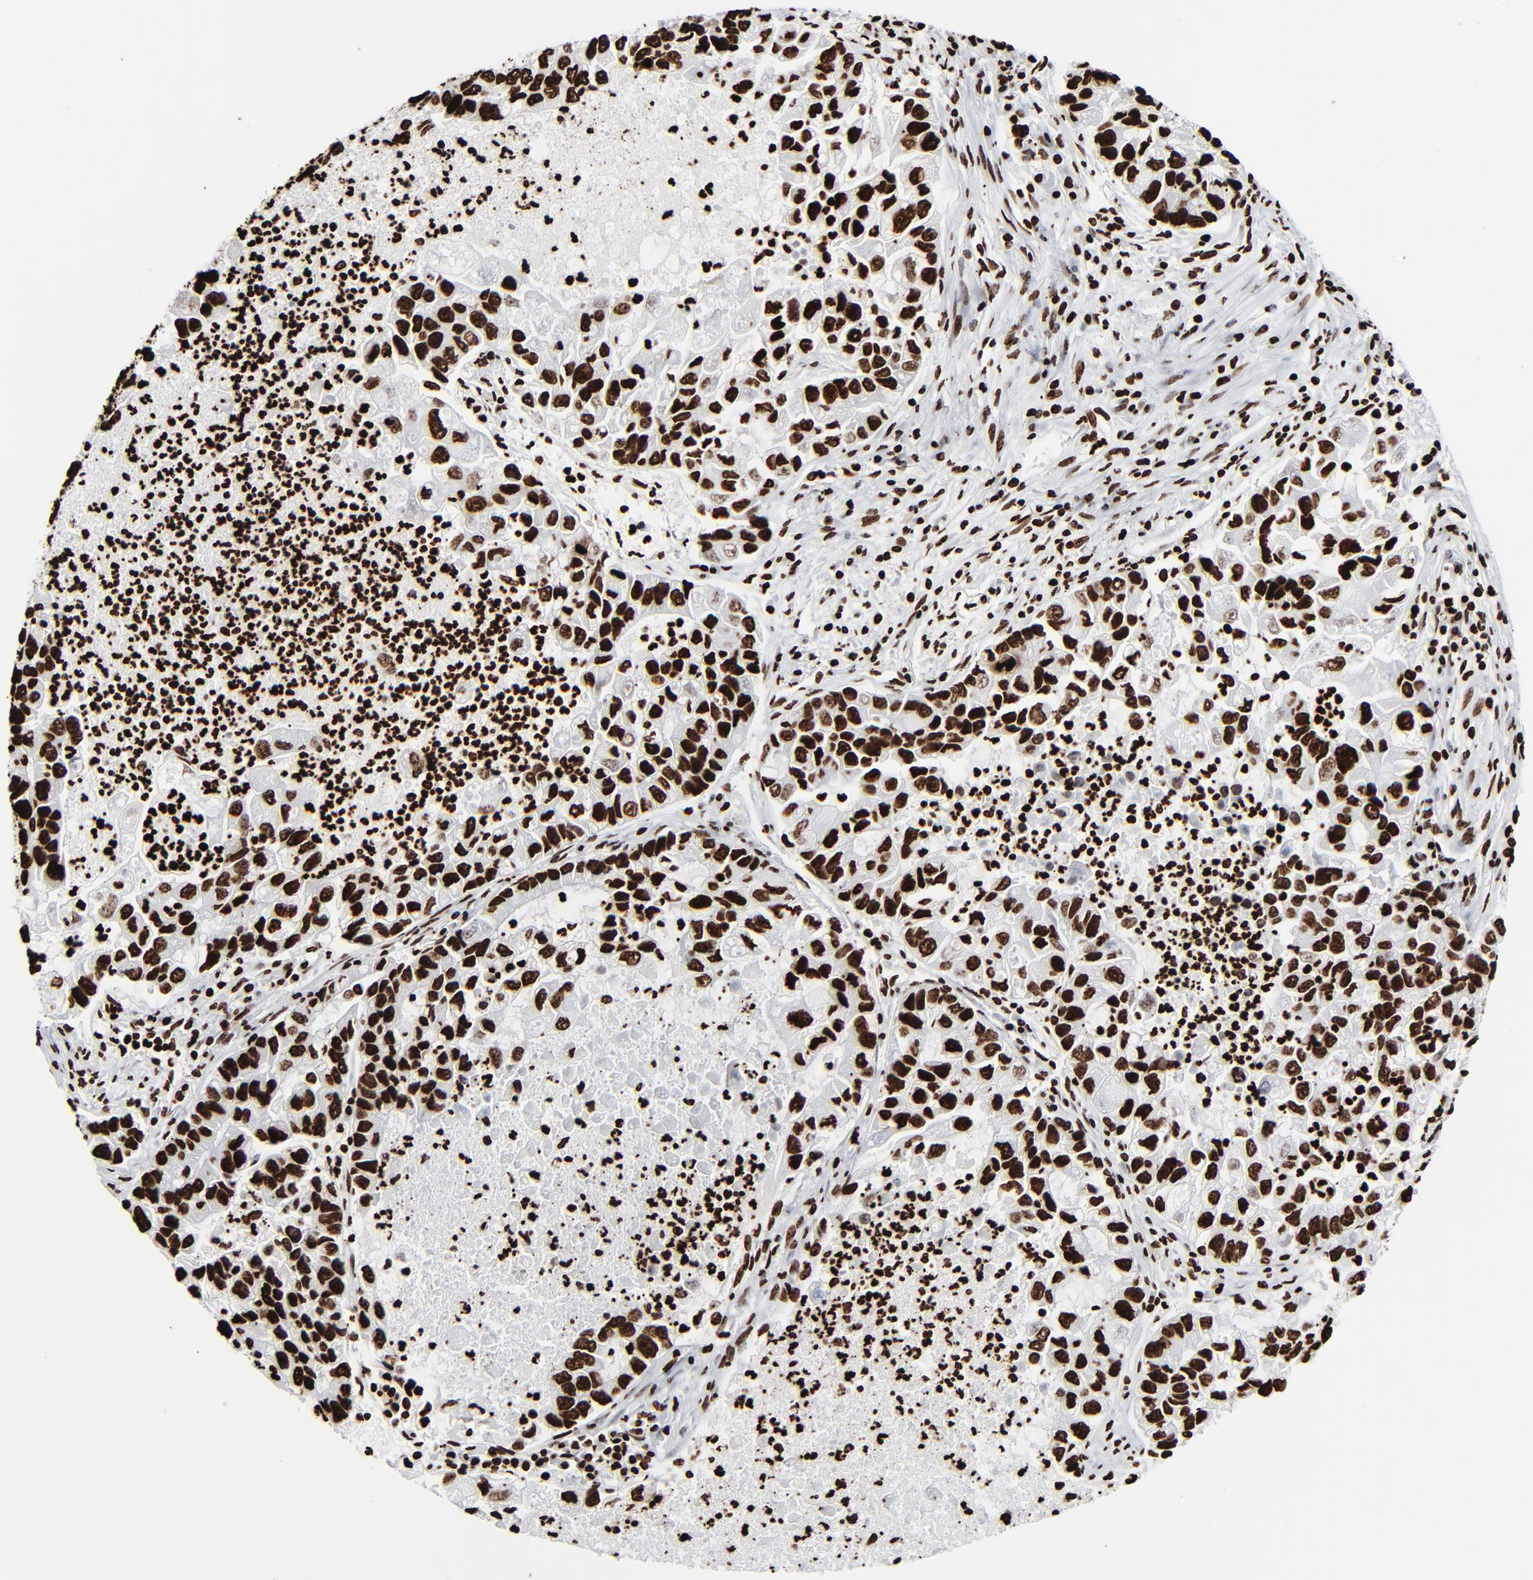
{"staining": {"intensity": "strong", "quantity": ">75%", "location": "nuclear"}, "tissue": "lung cancer", "cell_type": "Tumor cells", "image_type": "cancer", "snomed": [{"axis": "morphology", "description": "Adenocarcinoma, NOS"}, {"axis": "topography", "description": "Lung"}], "caption": "Immunohistochemistry image of neoplastic tissue: human lung cancer (adenocarcinoma) stained using immunohistochemistry (IHC) shows high levels of strong protein expression localized specifically in the nuclear of tumor cells, appearing as a nuclear brown color.", "gene": "H3-4", "patient": {"sex": "female", "age": 51}}